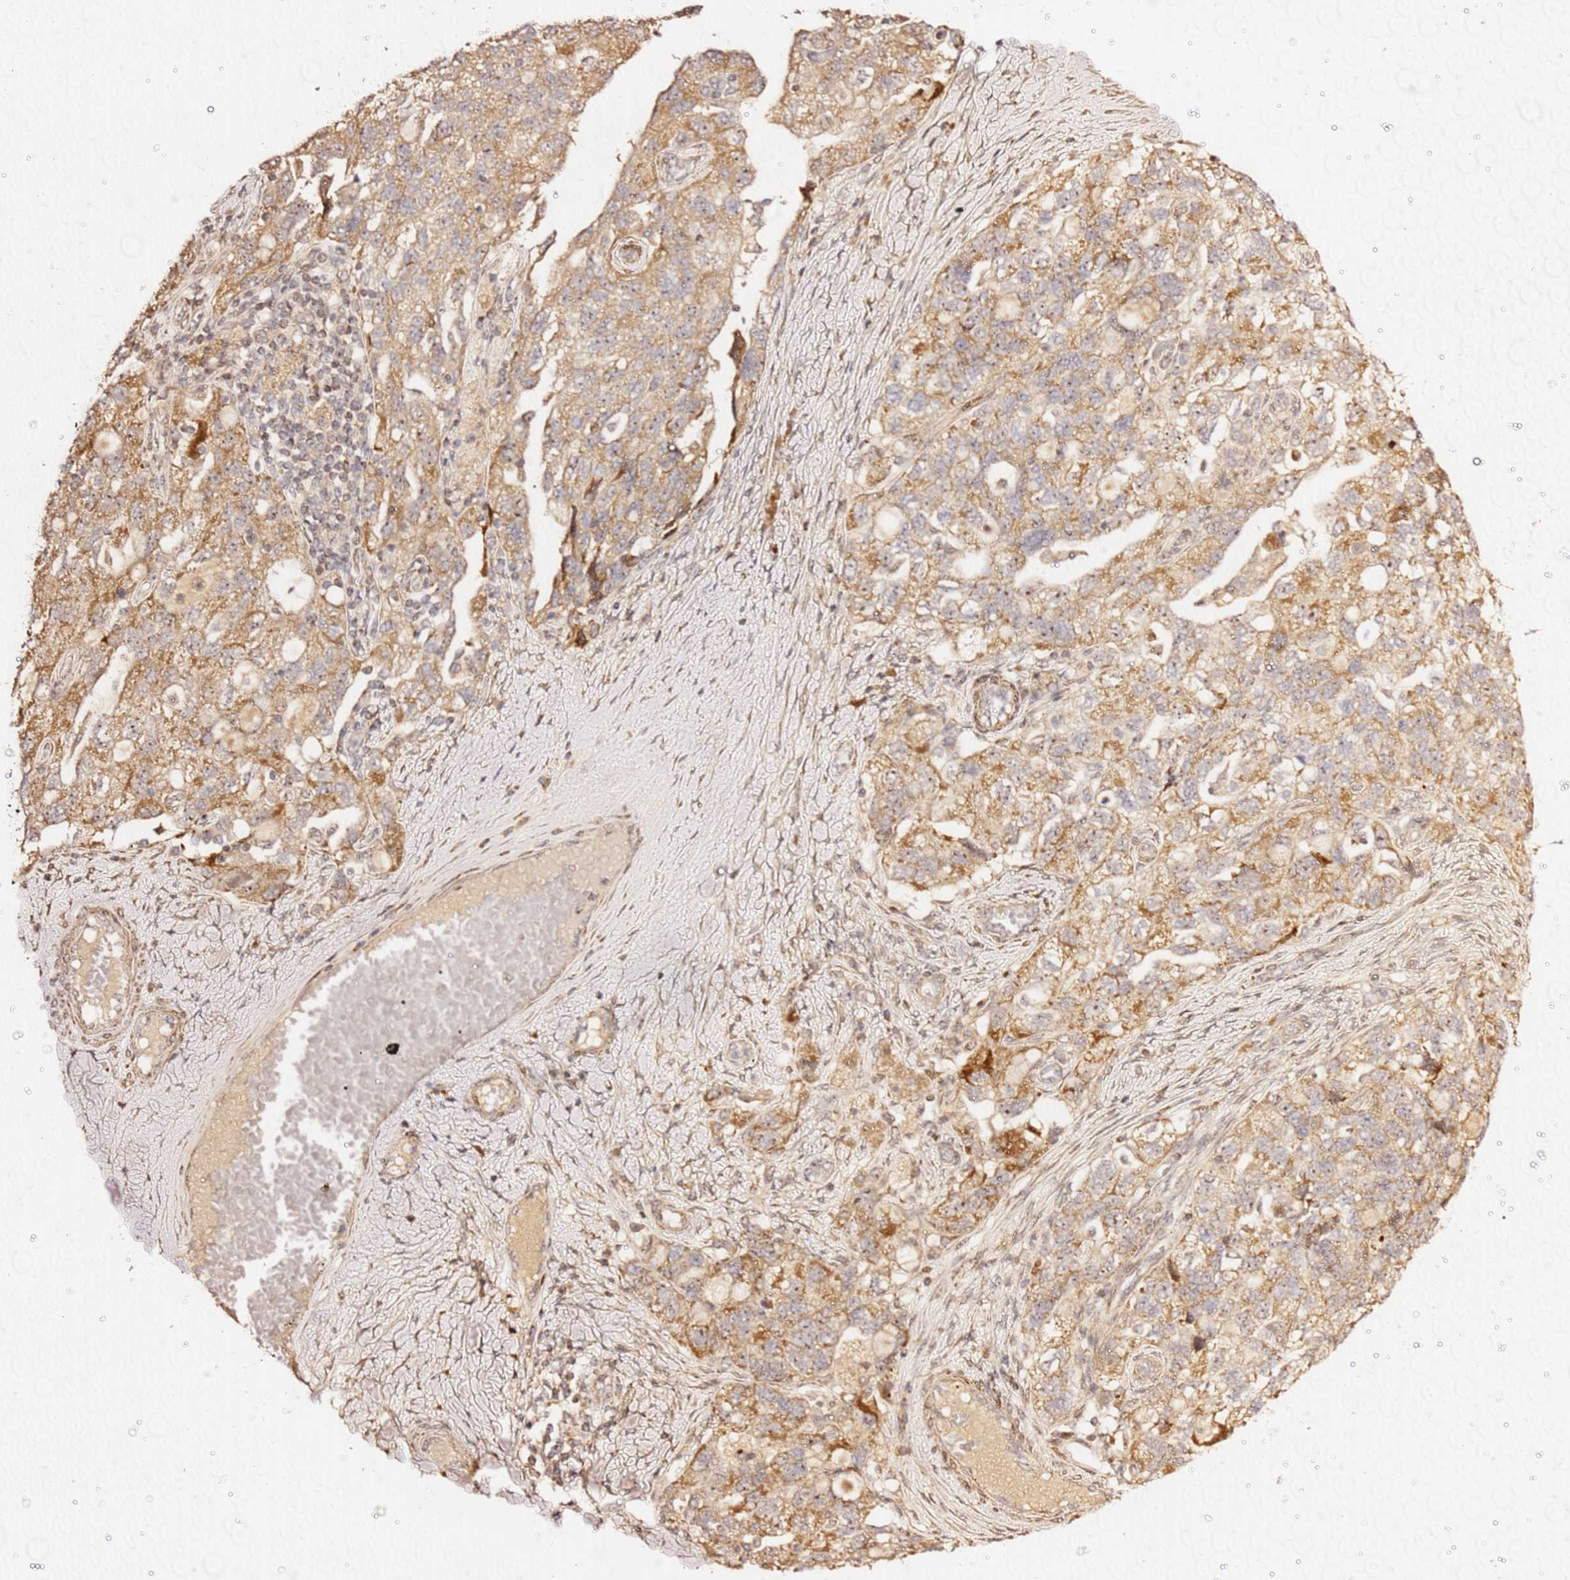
{"staining": {"intensity": "moderate", "quantity": ">75%", "location": "cytoplasmic/membranous,nuclear"}, "tissue": "ovarian cancer", "cell_type": "Tumor cells", "image_type": "cancer", "snomed": [{"axis": "morphology", "description": "Carcinoma, NOS"}, {"axis": "morphology", "description": "Cystadenocarcinoma, serous, NOS"}, {"axis": "topography", "description": "Ovary"}], "caption": "Human carcinoma (ovarian) stained with a protein marker shows moderate staining in tumor cells.", "gene": "KIF25", "patient": {"sex": "female", "age": 69}}